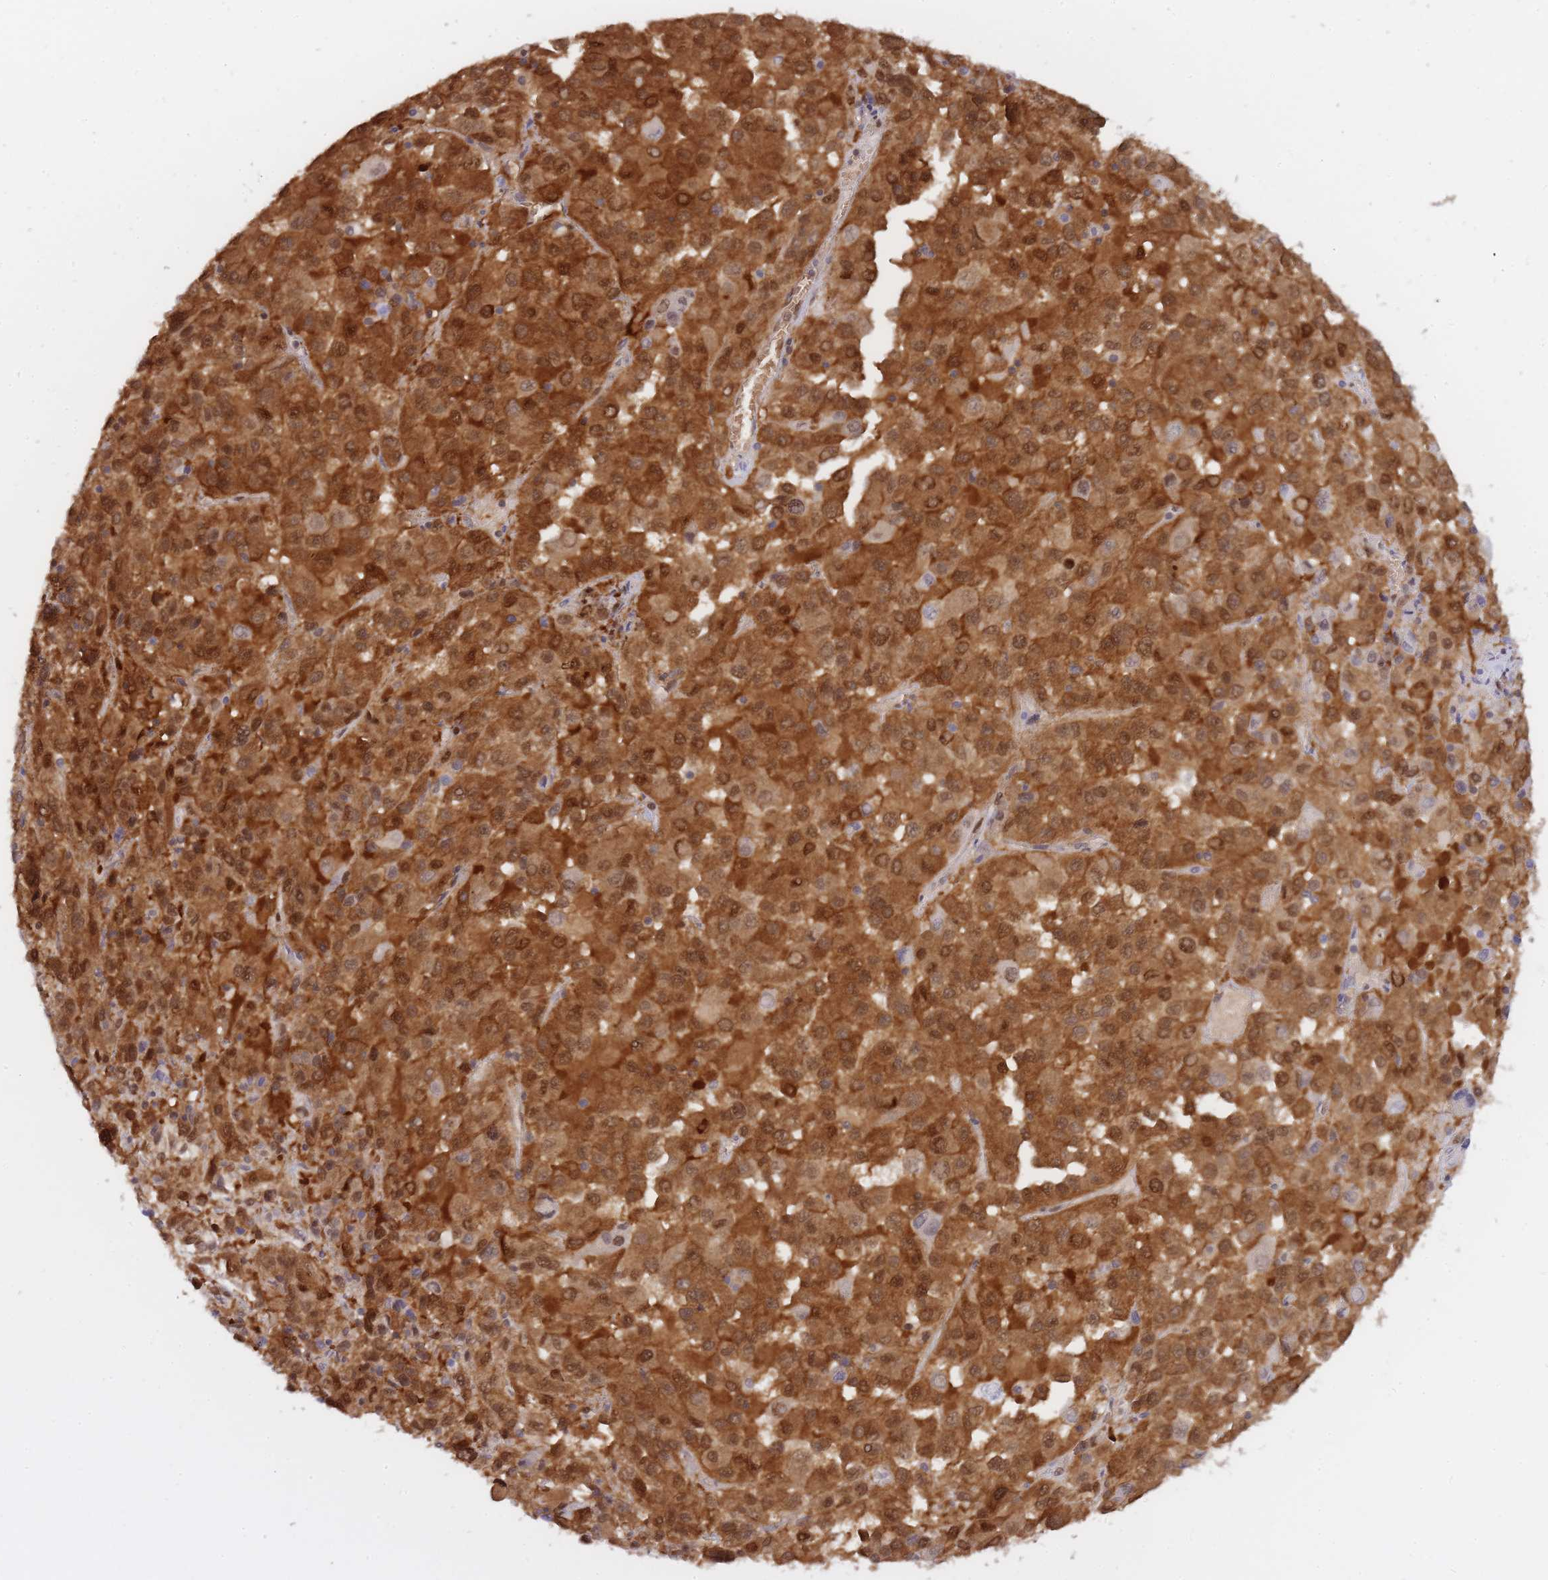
{"staining": {"intensity": "moderate", "quantity": ">75%", "location": "cytoplasmic/membranous,nuclear"}, "tissue": "melanoma", "cell_type": "Tumor cells", "image_type": "cancer", "snomed": [{"axis": "morphology", "description": "Malignant melanoma, Metastatic site"}, {"axis": "topography", "description": "Lung"}], "caption": "Immunohistochemical staining of human malignant melanoma (metastatic site) reveals medium levels of moderate cytoplasmic/membranous and nuclear protein staining in approximately >75% of tumor cells. The protein is stained brown, and the nuclei are stained in blue (DAB (3,3'-diaminobenzidine) IHC with brightfield microscopy, high magnification).", "gene": "NSFL1C", "patient": {"sex": "male", "age": 64}}